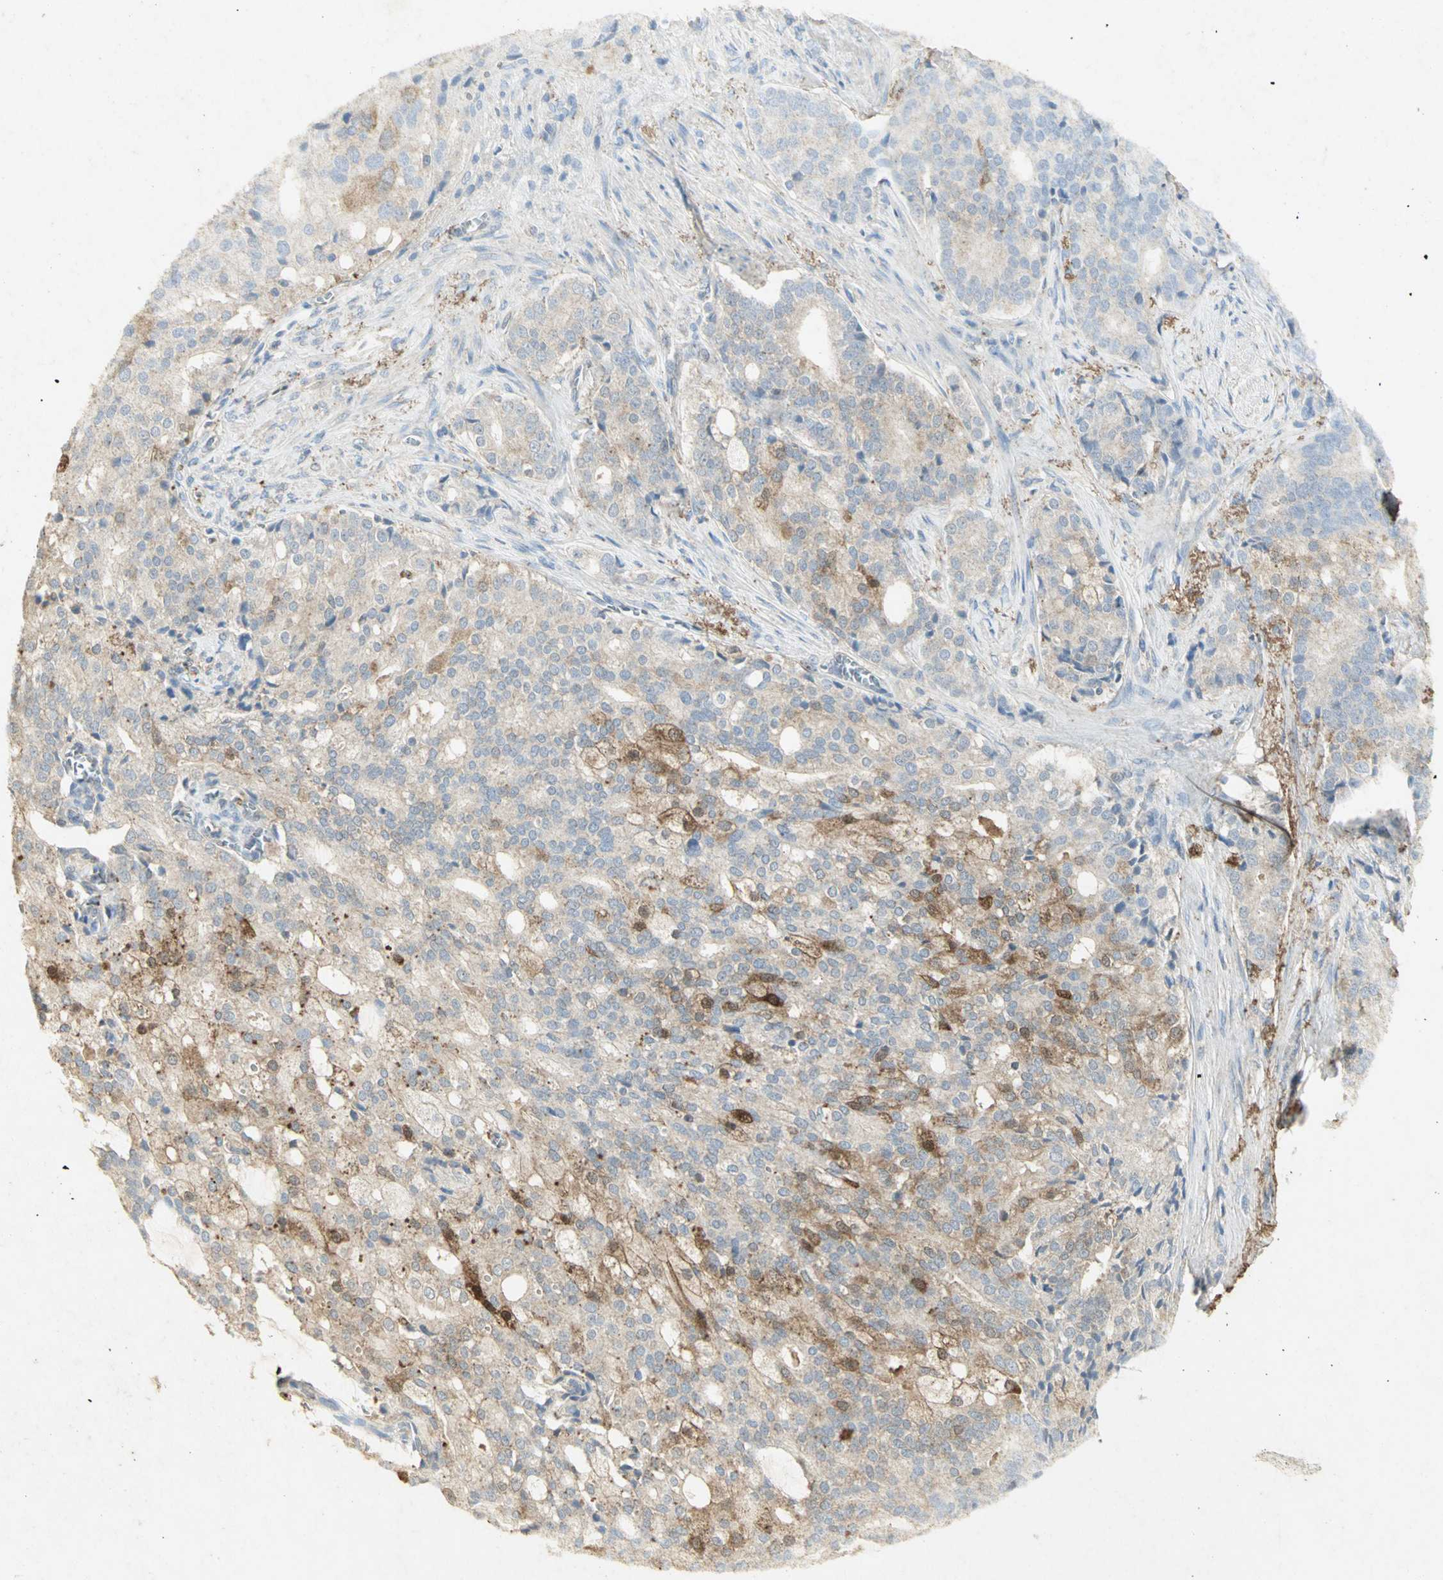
{"staining": {"intensity": "moderate", "quantity": "<25%", "location": "cytoplasmic/membranous"}, "tissue": "prostate cancer", "cell_type": "Tumor cells", "image_type": "cancer", "snomed": [{"axis": "morphology", "description": "Adenocarcinoma, Low grade"}, {"axis": "topography", "description": "Prostate"}], "caption": "The image reveals staining of prostate cancer, revealing moderate cytoplasmic/membranous protein expression (brown color) within tumor cells.", "gene": "ASB9", "patient": {"sex": "male", "age": 58}}